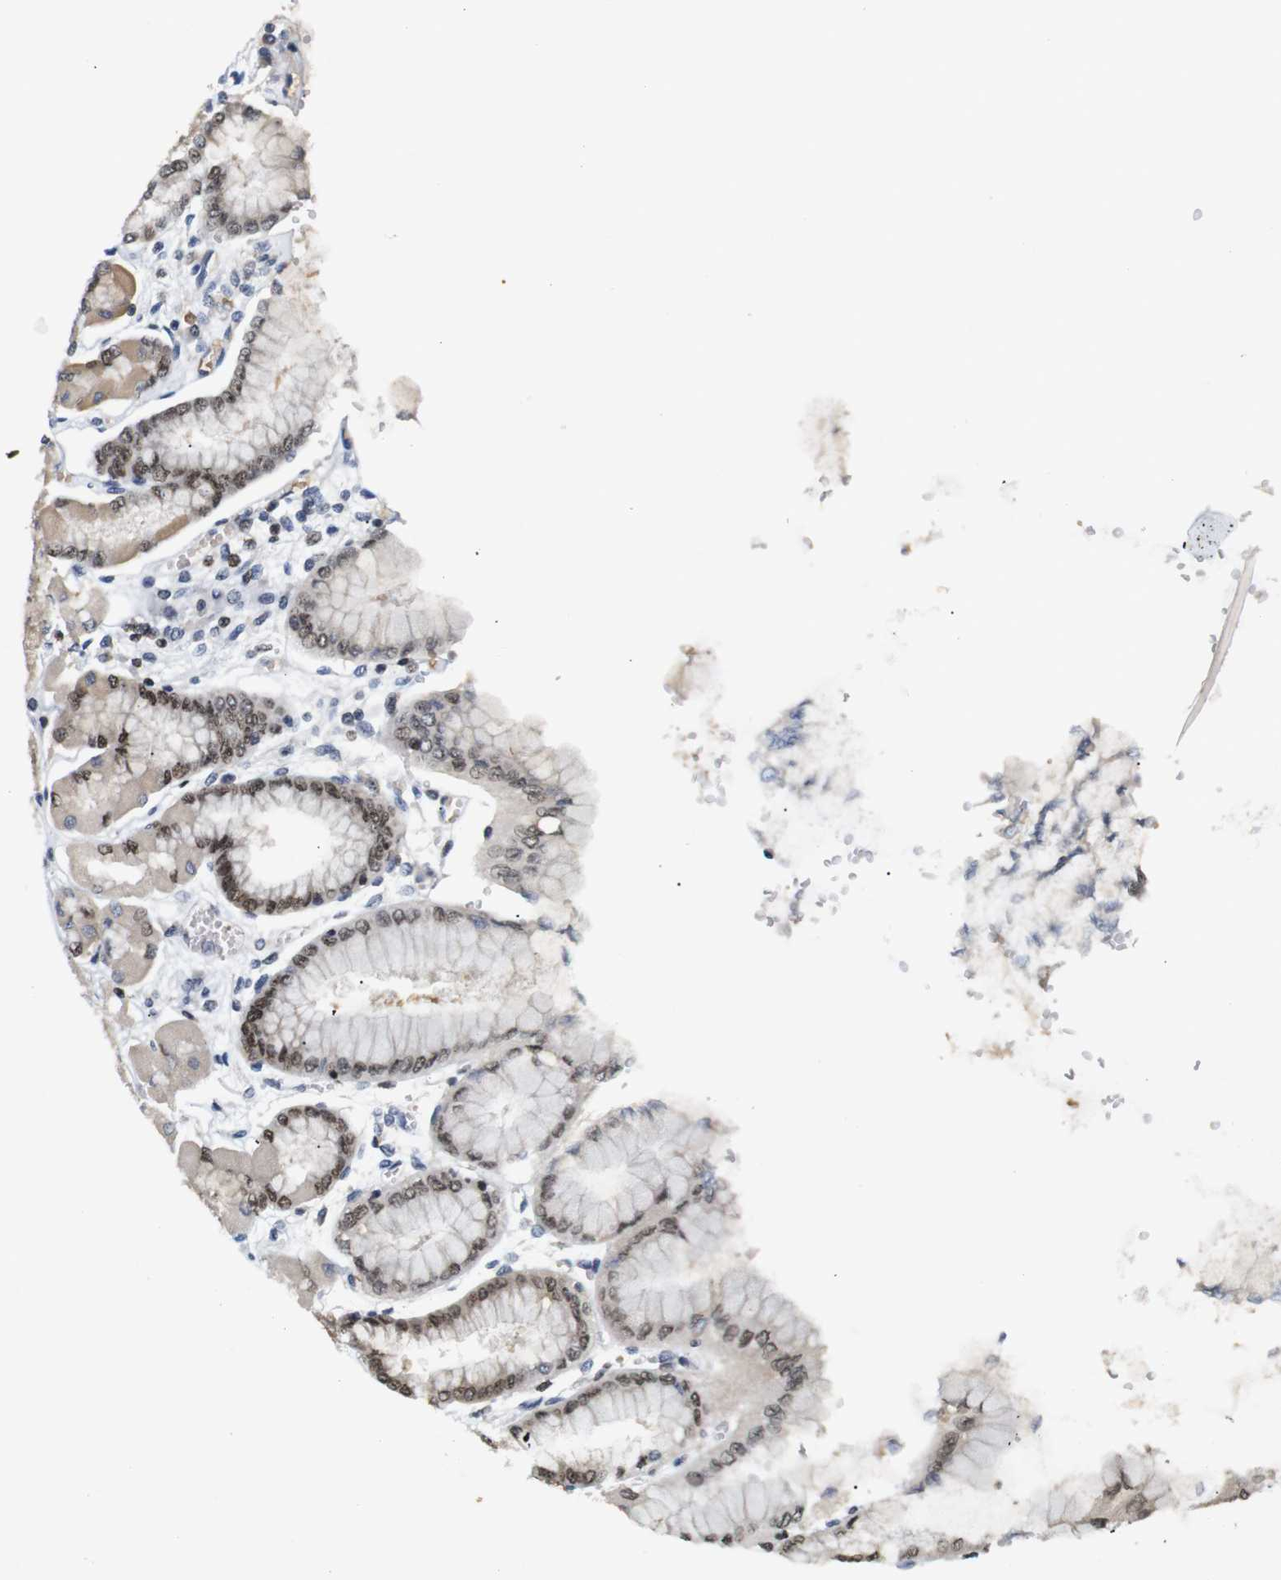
{"staining": {"intensity": "moderate", "quantity": ">75%", "location": "cytoplasmic/membranous,nuclear"}, "tissue": "stomach", "cell_type": "Glandular cells", "image_type": "normal", "snomed": [{"axis": "morphology", "description": "Normal tissue, NOS"}, {"axis": "topography", "description": "Stomach, upper"}], "caption": "IHC of normal human stomach demonstrates medium levels of moderate cytoplasmic/membranous,nuclear expression in approximately >75% of glandular cells. Nuclei are stained in blue.", "gene": "MBD1", "patient": {"sex": "female", "age": 56}}